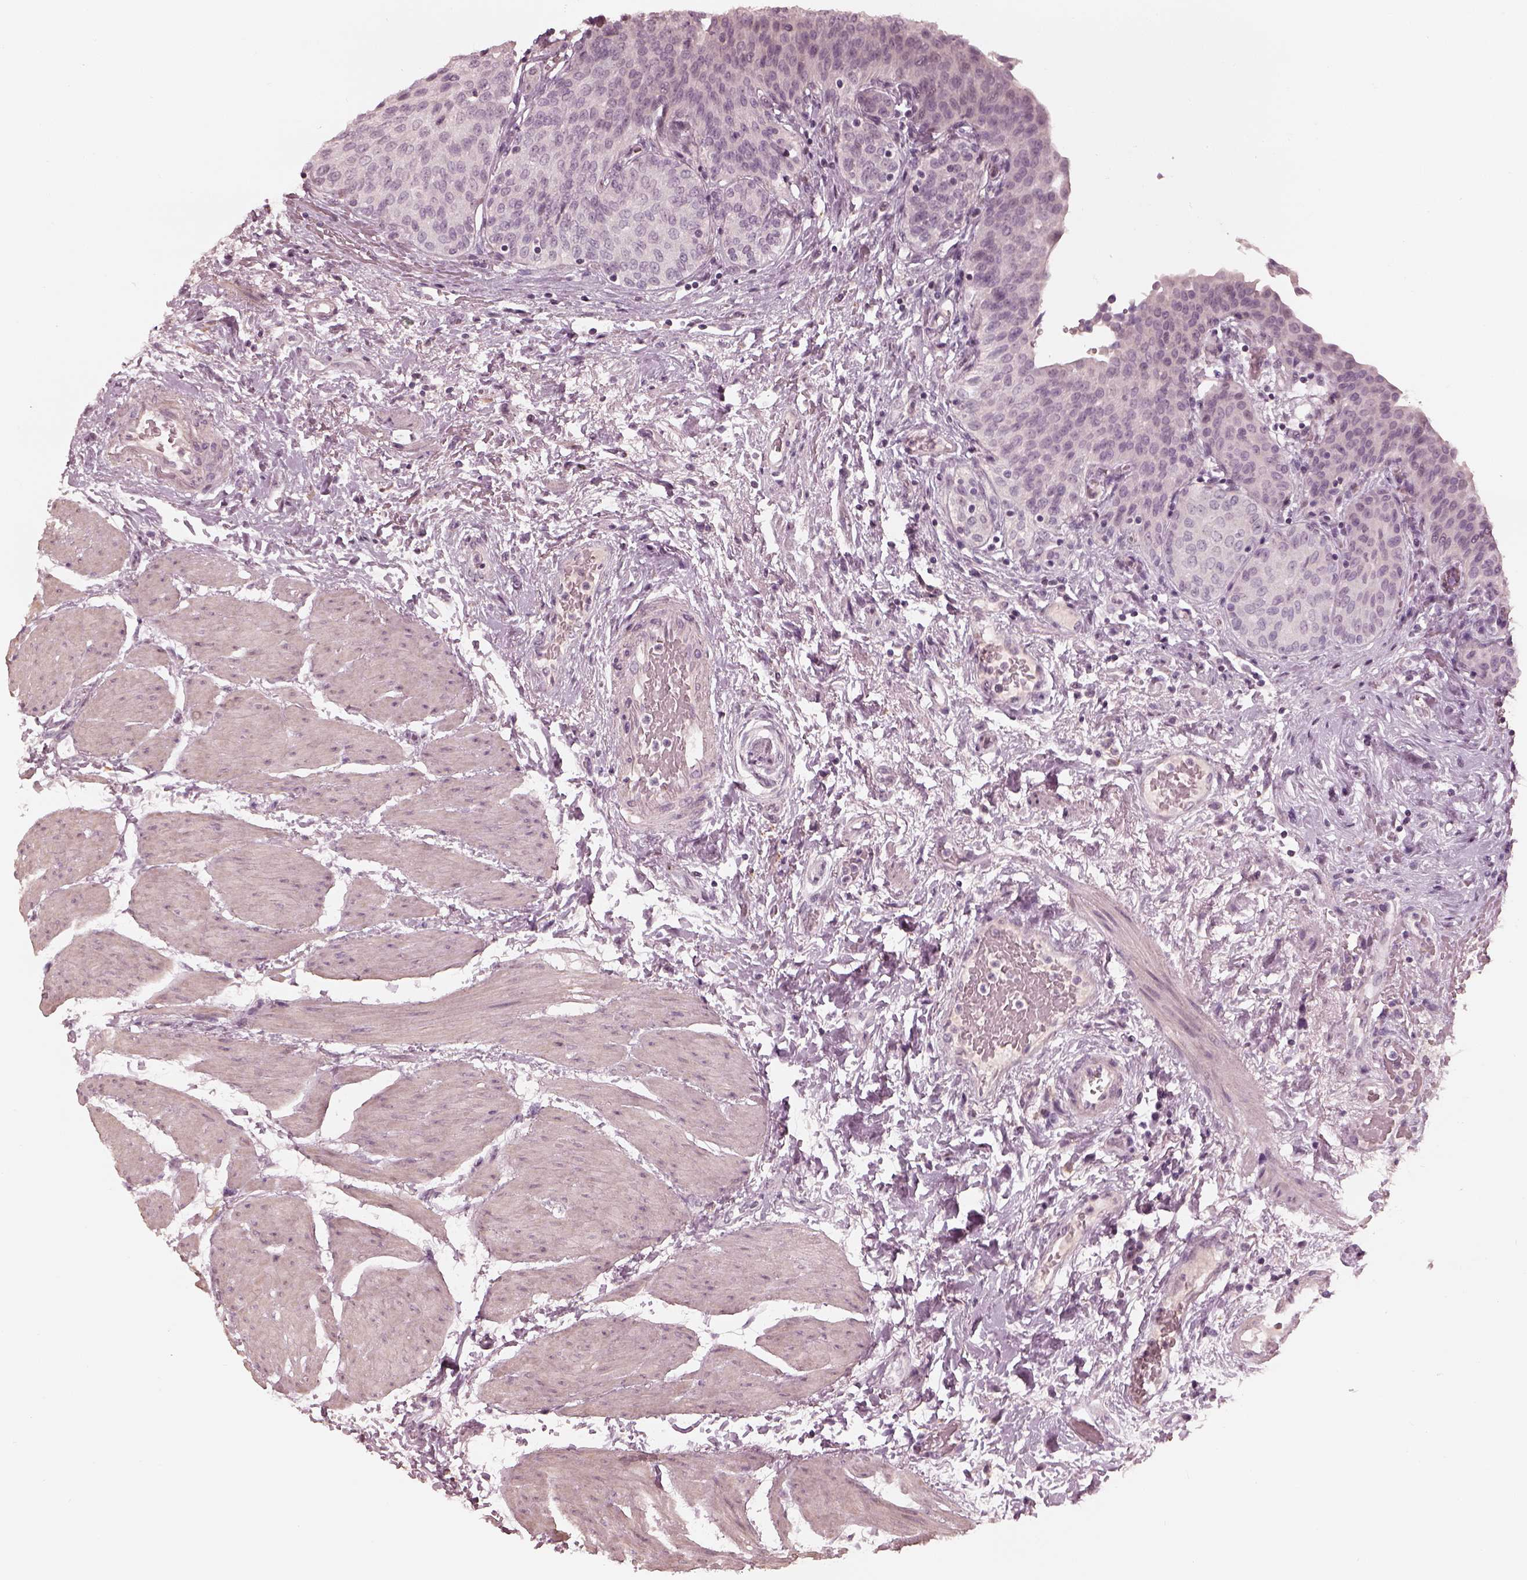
{"staining": {"intensity": "negative", "quantity": "none", "location": "none"}, "tissue": "urinary bladder", "cell_type": "Urothelial cells", "image_type": "normal", "snomed": [{"axis": "morphology", "description": "Normal tissue, NOS"}, {"axis": "morphology", "description": "Metaplasia, NOS"}, {"axis": "topography", "description": "Urinary bladder"}], "caption": "IHC micrograph of benign urinary bladder stained for a protein (brown), which demonstrates no positivity in urothelial cells. (DAB (3,3'-diaminobenzidine) IHC with hematoxylin counter stain).", "gene": "ADRB3", "patient": {"sex": "male", "age": 68}}